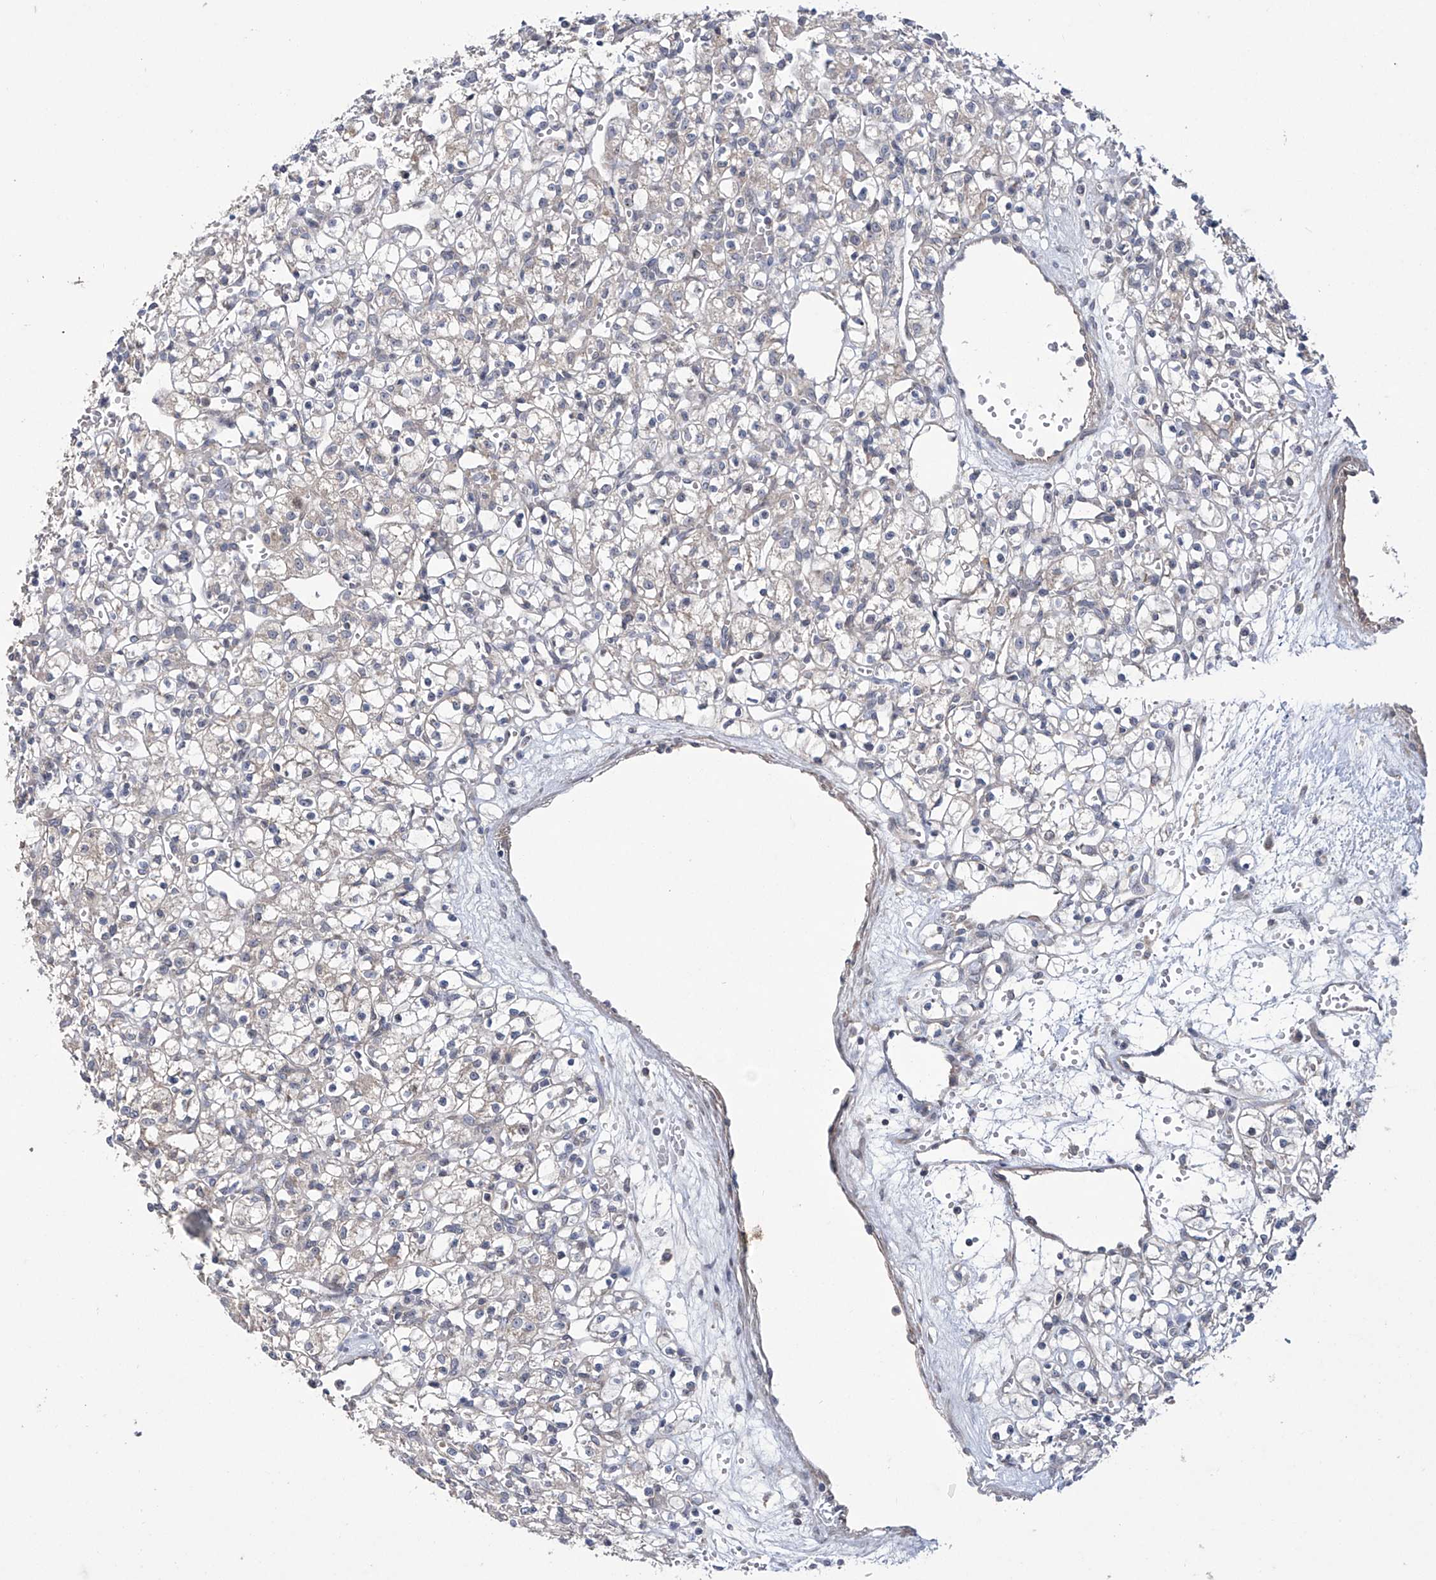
{"staining": {"intensity": "negative", "quantity": "none", "location": "none"}, "tissue": "renal cancer", "cell_type": "Tumor cells", "image_type": "cancer", "snomed": [{"axis": "morphology", "description": "Adenocarcinoma, NOS"}, {"axis": "topography", "description": "Kidney"}], "caption": "Immunohistochemical staining of renal cancer (adenocarcinoma) demonstrates no significant staining in tumor cells.", "gene": "TRIM60", "patient": {"sex": "female", "age": 59}}